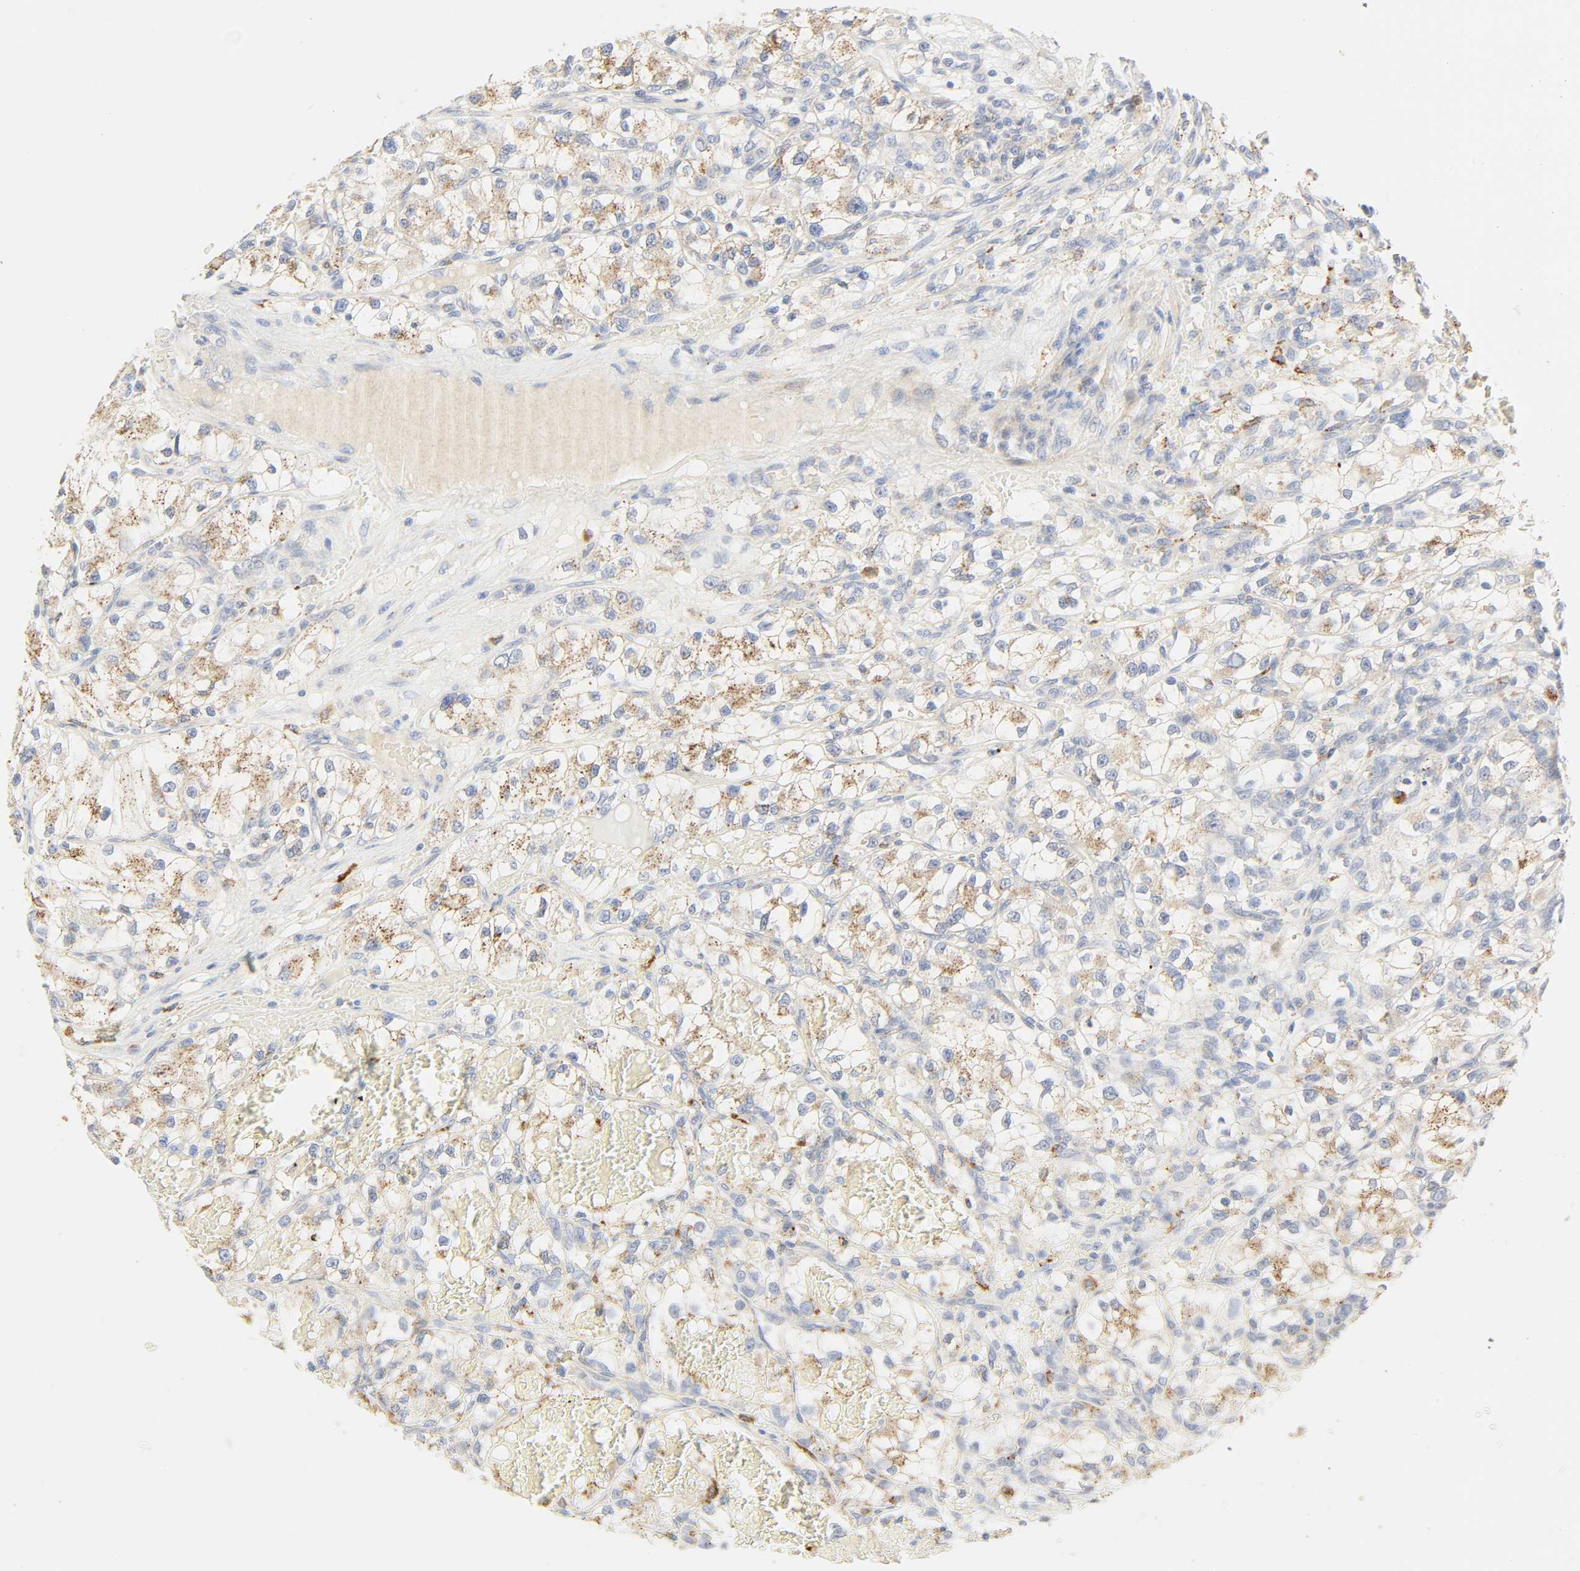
{"staining": {"intensity": "moderate", "quantity": "25%-75%", "location": "cytoplasmic/membranous"}, "tissue": "renal cancer", "cell_type": "Tumor cells", "image_type": "cancer", "snomed": [{"axis": "morphology", "description": "Adenocarcinoma, NOS"}, {"axis": "topography", "description": "Kidney"}], "caption": "IHC of human adenocarcinoma (renal) demonstrates medium levels of moderate cytoplasmic/membranous positivity in approximately 25%-75% of tumor cells. (DAB = brown stain, brightfield microscopy at high magnification).", "gene": "CAMK2A", "patient": {"sex": "female", "age": 57}}